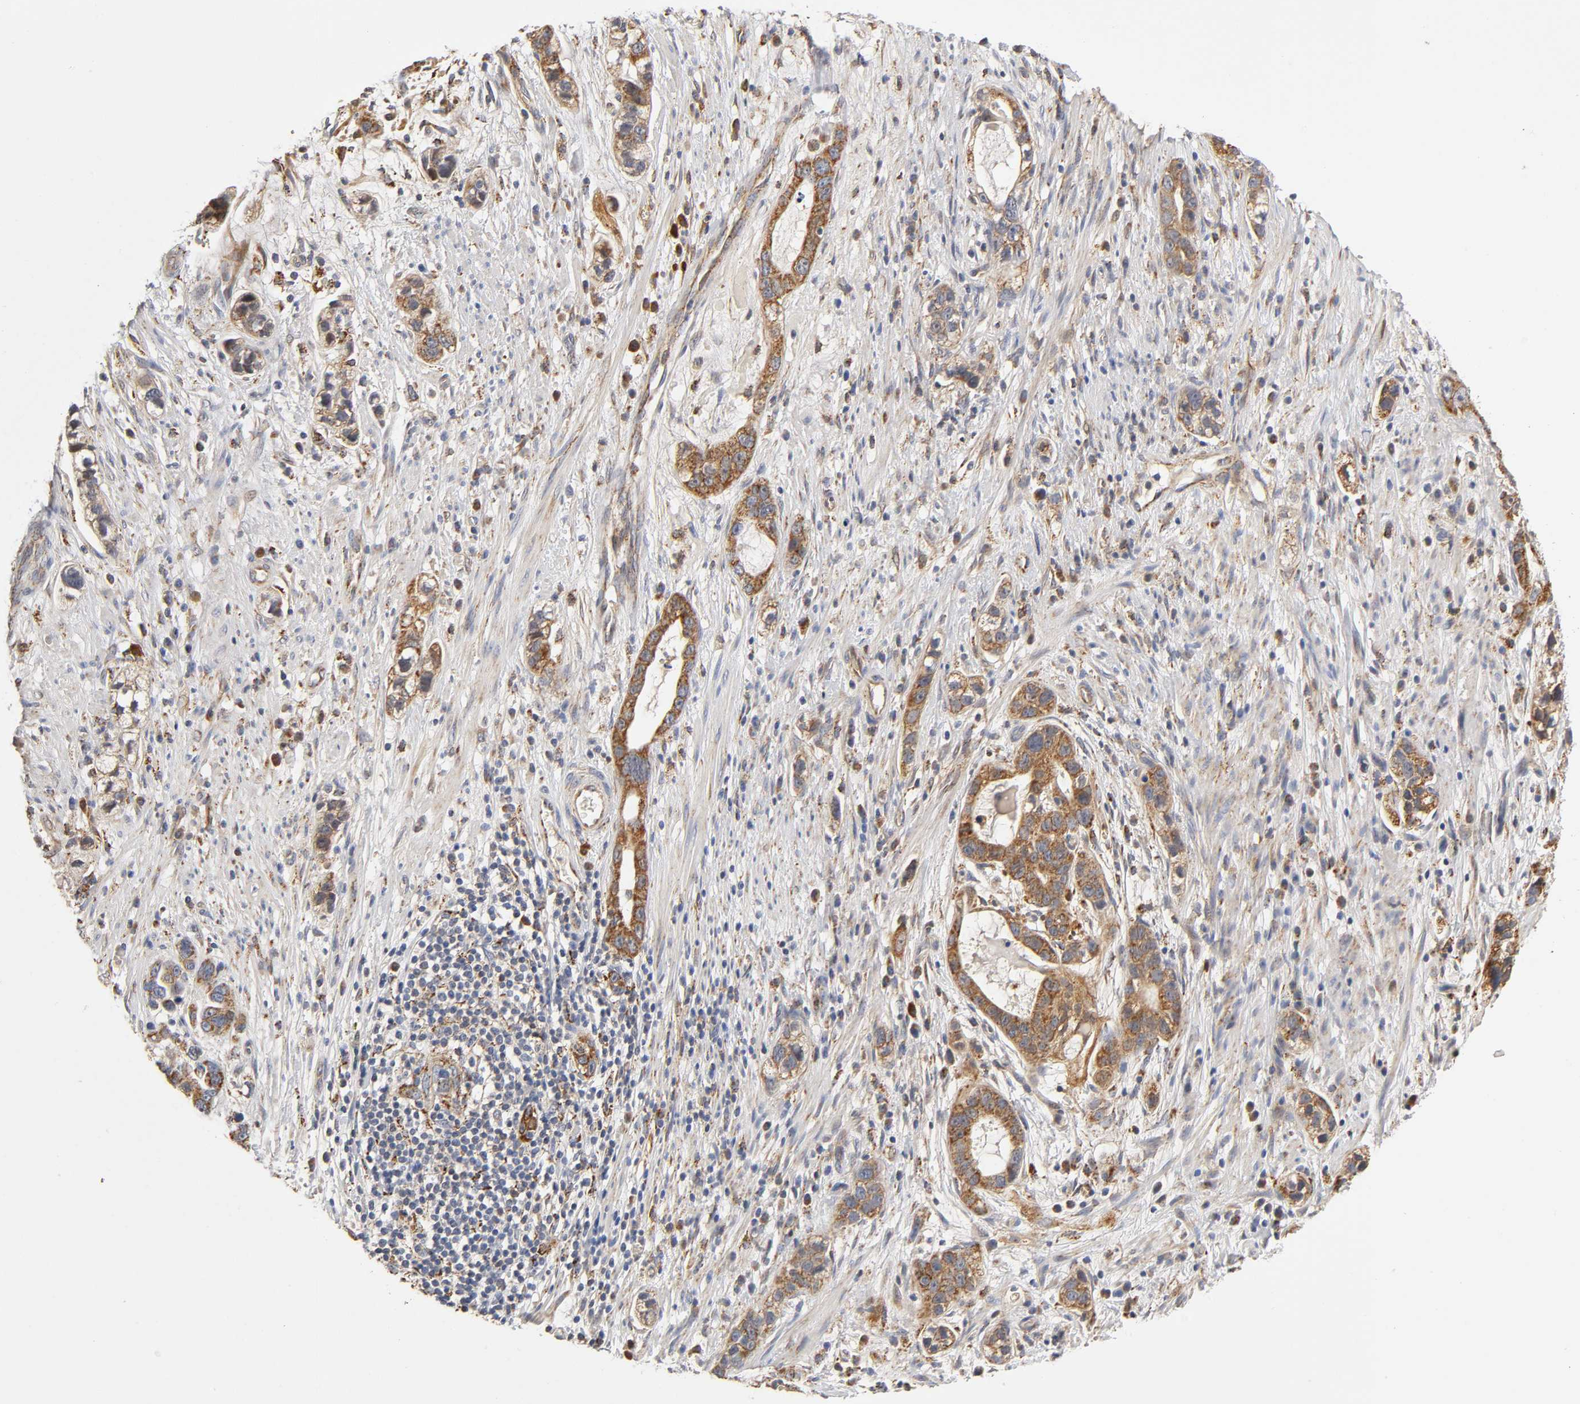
{"staining": {"intensity": "moderate", "quantity": ">75%", "location": "cytoplasmic/membranous"}, "tissue": "stomach cancer", "cell_type": "Tumor cells", "image_type": "cancer", "snomed": [{"axis": "morphology", "description": "Adenocarcinoma, NOS"}, {"axis": "topography", "description": "Stomach, lower"}], "caption": "Stomach cancer (adenocarcinoma) was stained to show a protein in brown. There is medium levels of moderate cytoplasmic/membranous staining in approximately >75% of tumor cells.", "gene": "ISG15", "patient": {"sex": "female", "age": 93}}